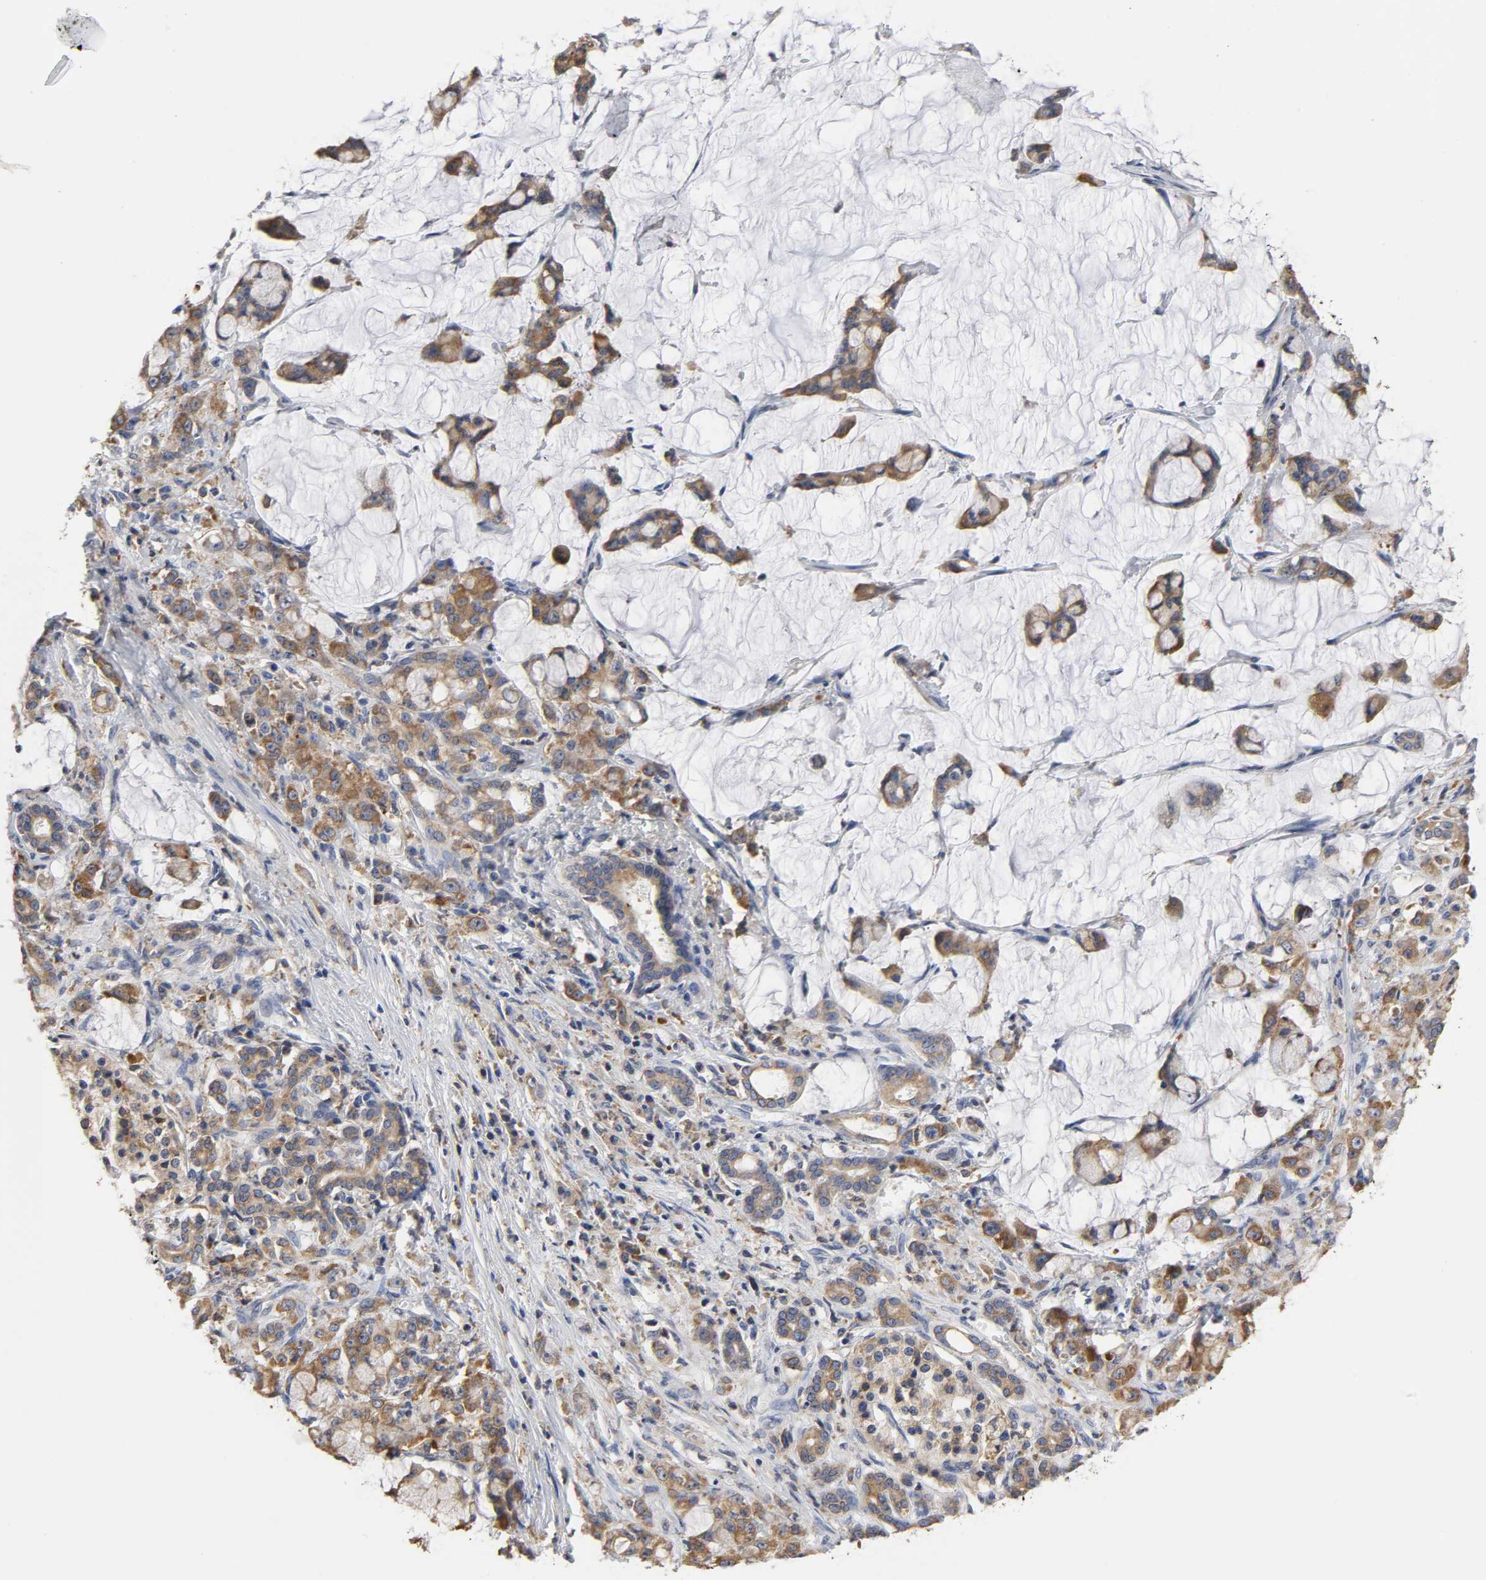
{"staining": {"intensity": "moderate", "quantity": ">75%", "location": "cytoplasmic/membranous"}, "tissue": "pancreatic cancer", "cell_type": "Tumor cells", "image_type": "cancer", "snomed": [{"axis": "morphology", "description": "Adenocarcinoma, NOS"}, {"axis": "topography", "description": "Pancreas"}], "caption": "Pancreatic cancer stained for a protein displays moderate cytoplasmic/membranous positivity in tumor cells.", "gene": "HCK", "patient": {"sex": "female", "age": 73}}